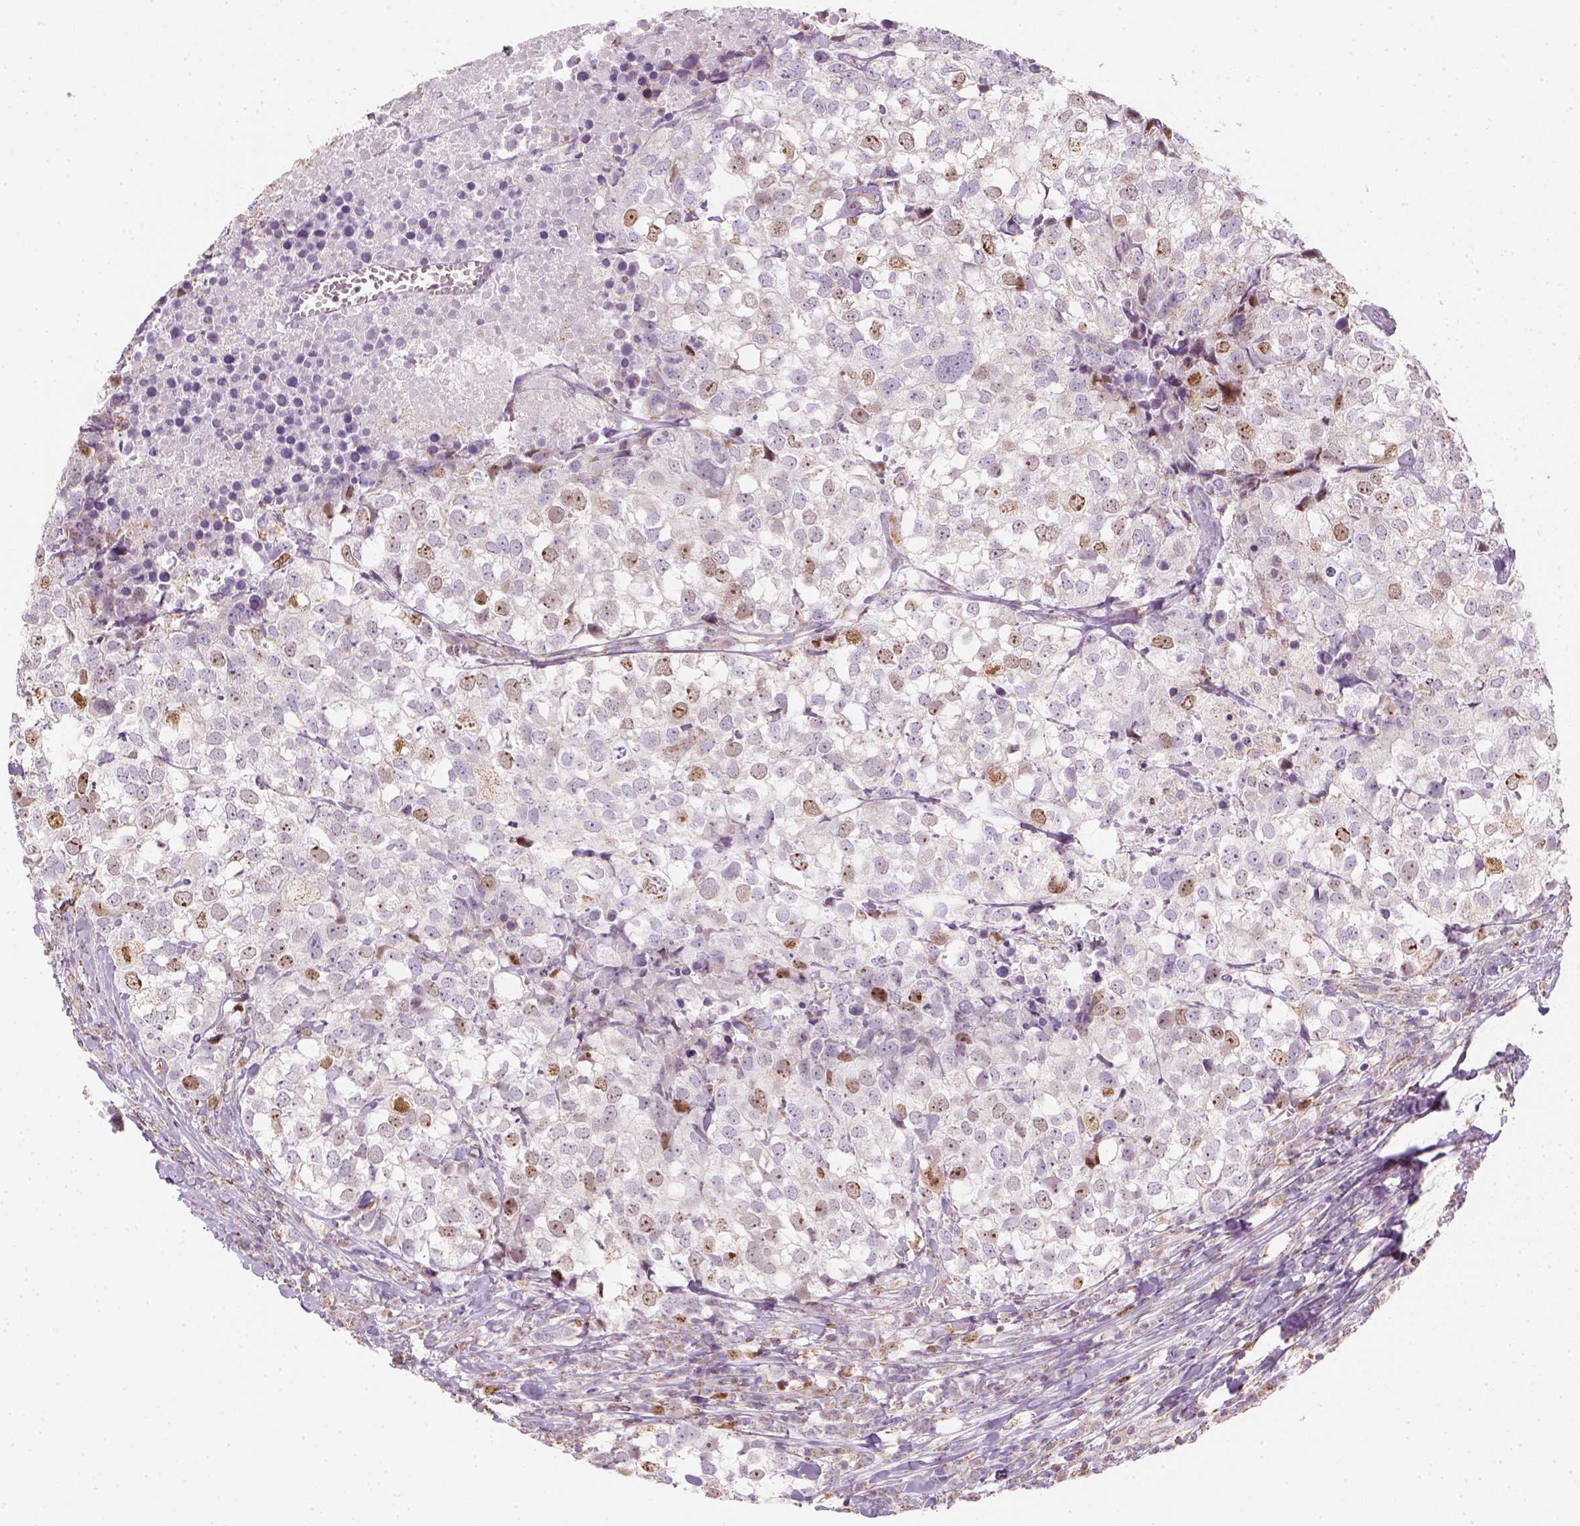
{"staining": {"intensity": "moderate", "quantity": "<25%", "location": "nuclear"}, "tissue": "breast cancer", "cell_type": "Tumor cells", "image_type": "cancer", "snomed": [{"axis": "morphology", "description": "Duct carcinoma"}, {"axis": "topography", "description": "Breast"}], "caption": "High-power microscopy captured an IHC histopathology image of intraductal carcinoma (breast), revealing moderate nuclear positivity in approximately <25% of tumor cells.", "gene": "LCA5", "patient": {"sex": "female", "age": 30}}